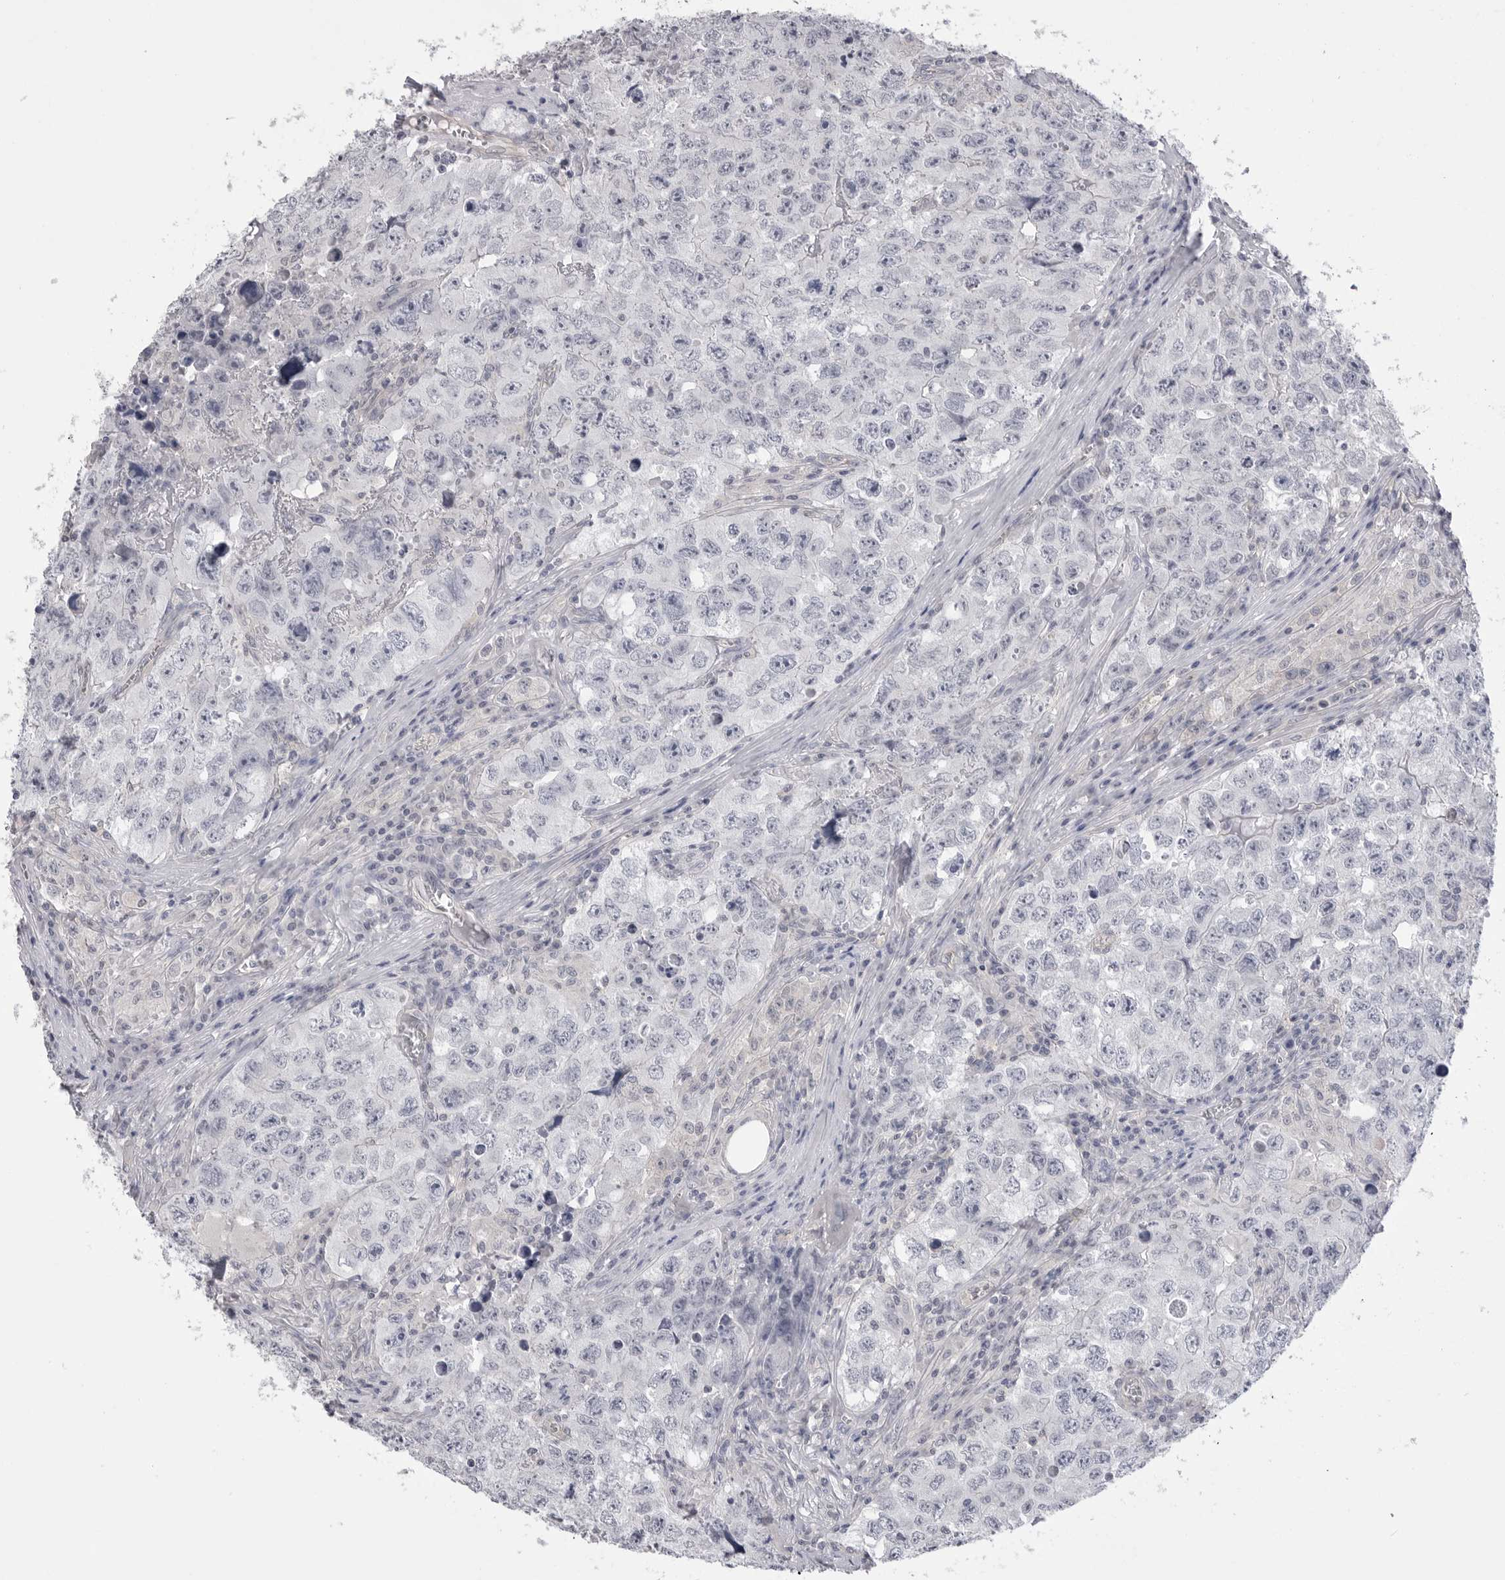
{"staining": {"intensity": "negative", "quantity": "none", "location": "none"}, "tissue": "testis cancer", "cell_type": "Tumor cells", "image_type": "cancer", "snomed": [{"axis": "morphology", "description": "Seminoma, NOS"}, {"axis": "morphology", "description": "Carcinoma, Embryonal, NOS"}, {"axis": "topography", "description": "Testis"}], "caption": "An IHC photomicrograph of embryonal carcinoma (testis) is shown. There is no staining in tumor cells of embryonal carcinoma (testis). (IHC, brightfield microscopy, high magnification).", "gene": "DLGAP3", "patient": {"sex": "male", "age": 43}}